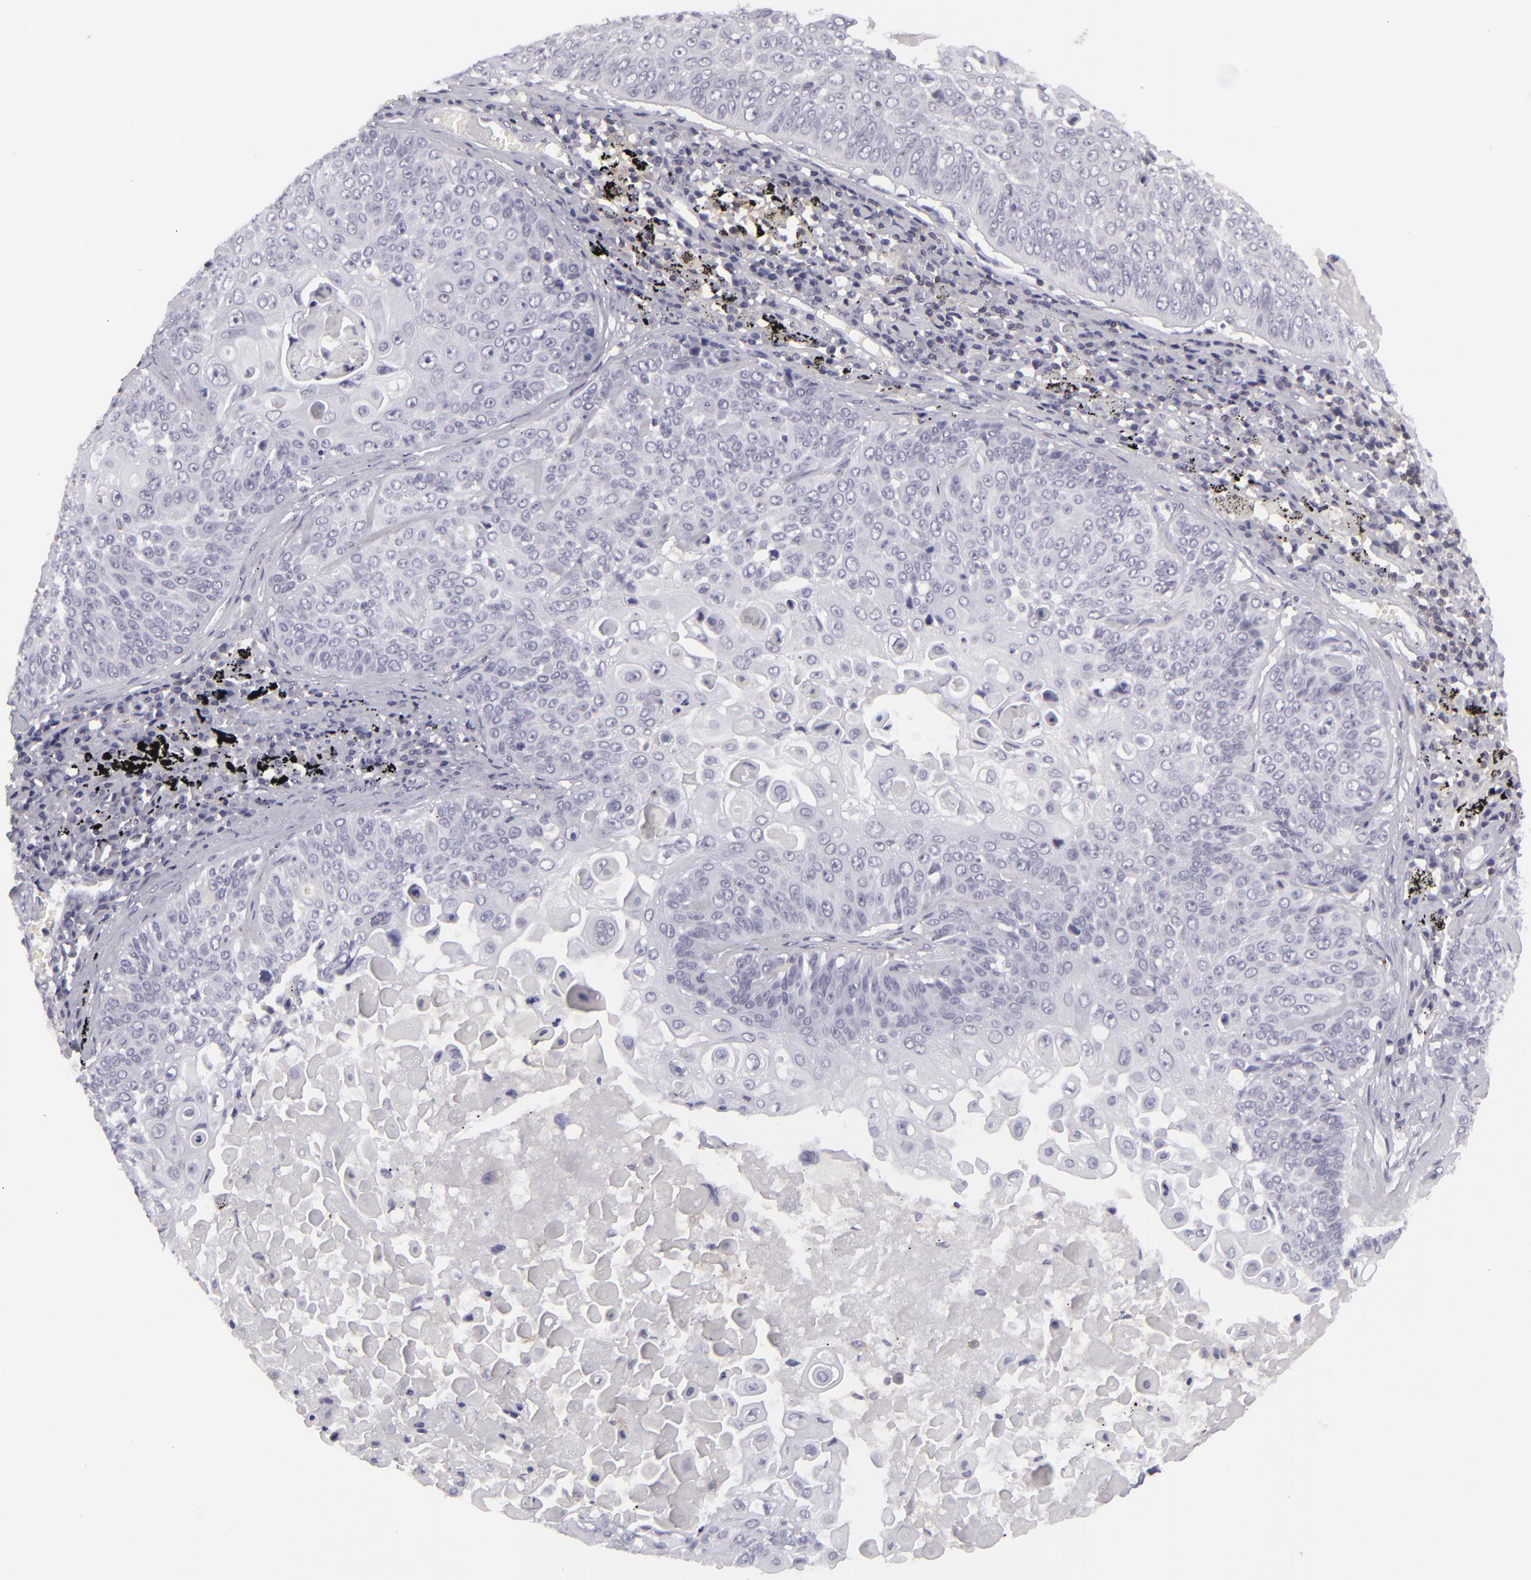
{"staining": {"intensity": "negative", "quantity": "none", "location": "none"}, "tissue": "lung cancer", "cell_type": "Tumor cells", "image_type": "cancer", "snomed": [{"axis": "morphology", "description": "Adenocarcinoma, NOS"}, {"axis": "topography", "description": "Lung"}], "caption": "DAB (3,3'-diaminobenzidine) immunohistochemical staining of human adenocarcinoma (lung) reveals no significant expression in tumor cells.", "gene": "KCNAB2", "patient": {"sex": "male", "age": 60}}